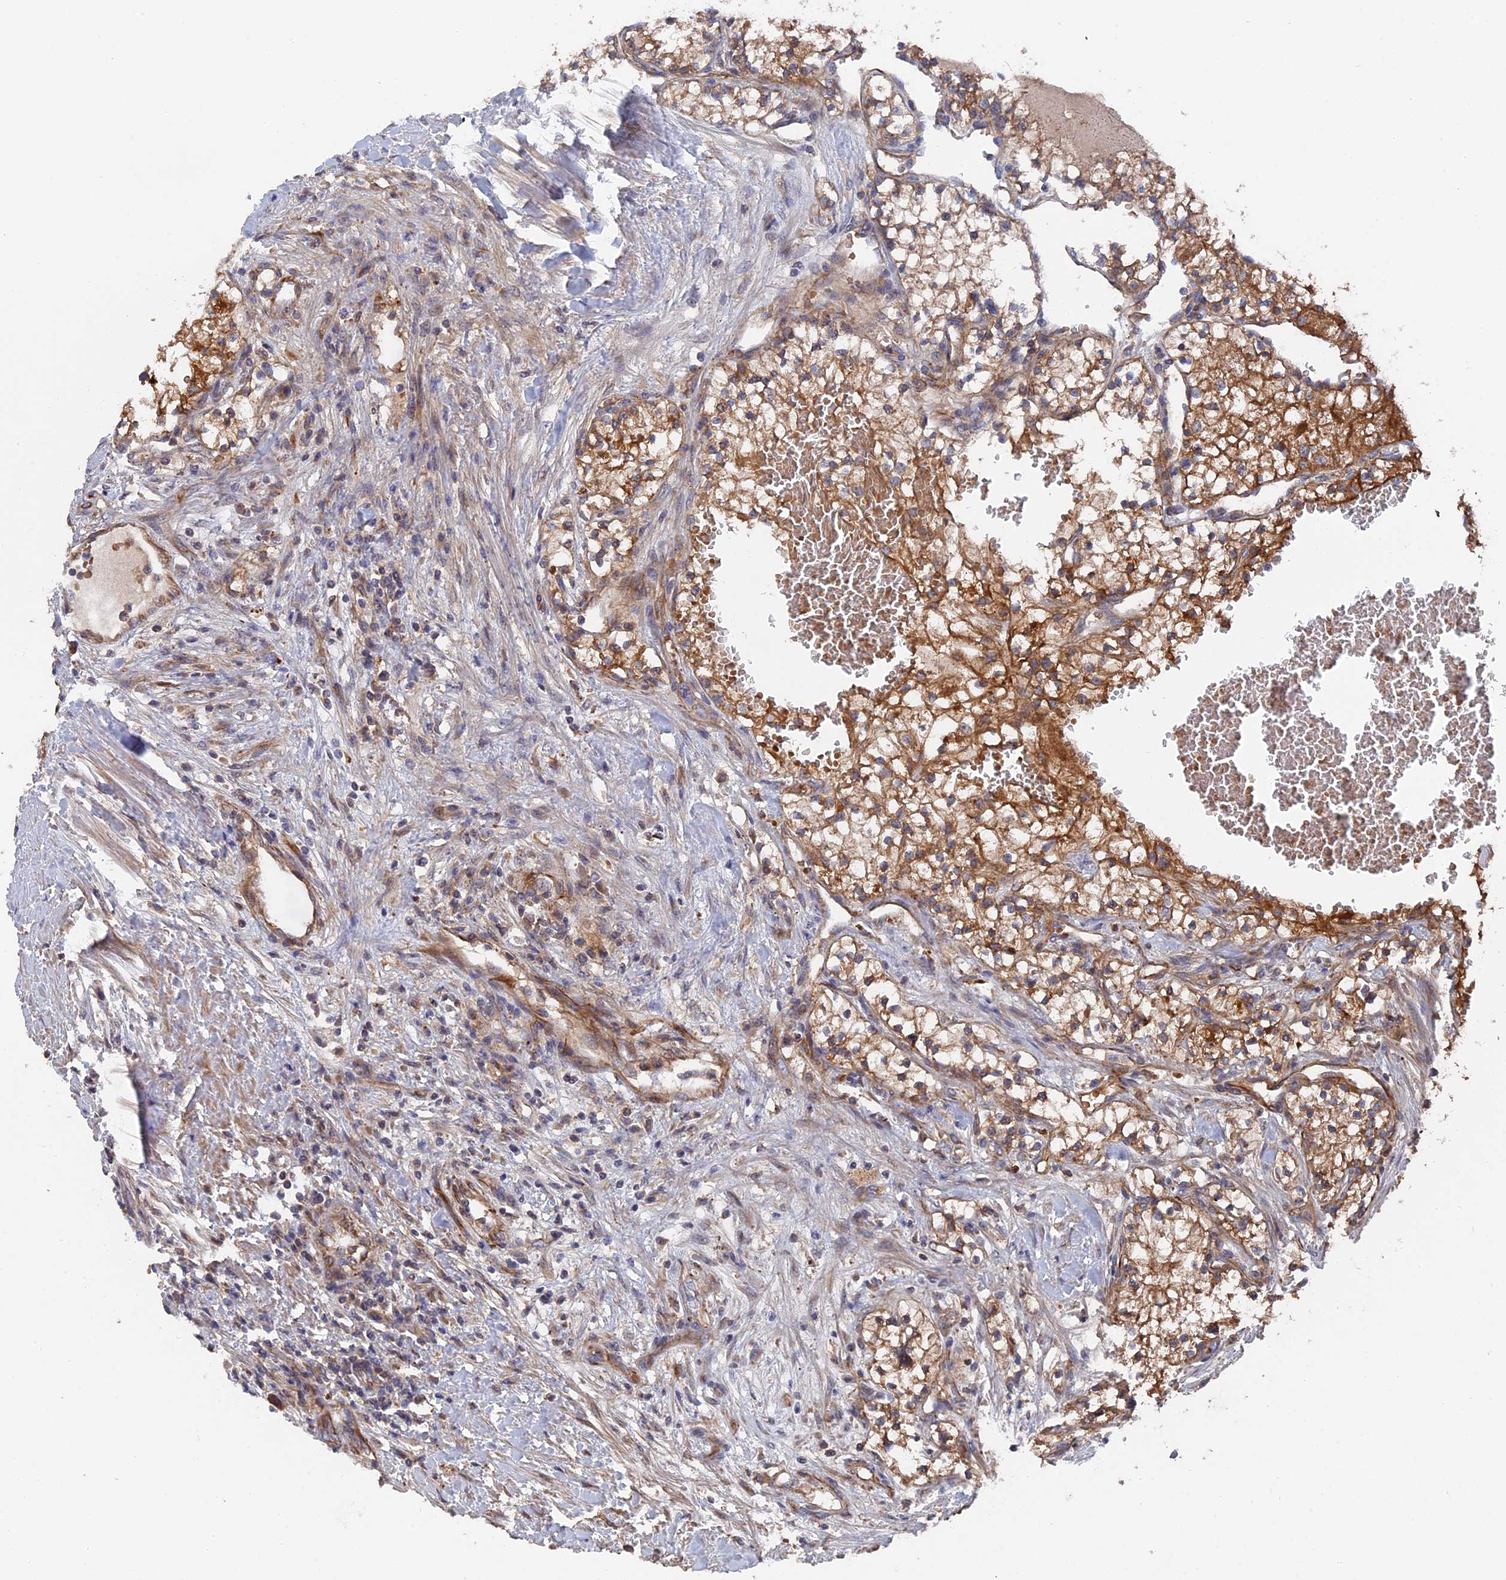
{"staining": {"intensity": "moderate", "quantity": ">75%", "location": "cytoplasmic/membranous"}, "tissue": "renal cancer", "cell_type": "Tumor cells", "image_type": "cancer", "snomed": [{"axis": "morphology", "description": "Normal tissue, NOS"}, {"axis": "morphology", "description": "Adenocarcinoma, NOS"}, {"axis": "topography", "description": "Kidney"}], "caption": "Adenocarcinoma (renal) stained with immunohistochemistry displays moderate cytoplasmic/membranous staining in approximately >75% of tumor cells. Ihc stains the protein in brown and the nuclei are stained blue.", "gene": "SMG9", "patient": {"sex": "male", "age": 68}}